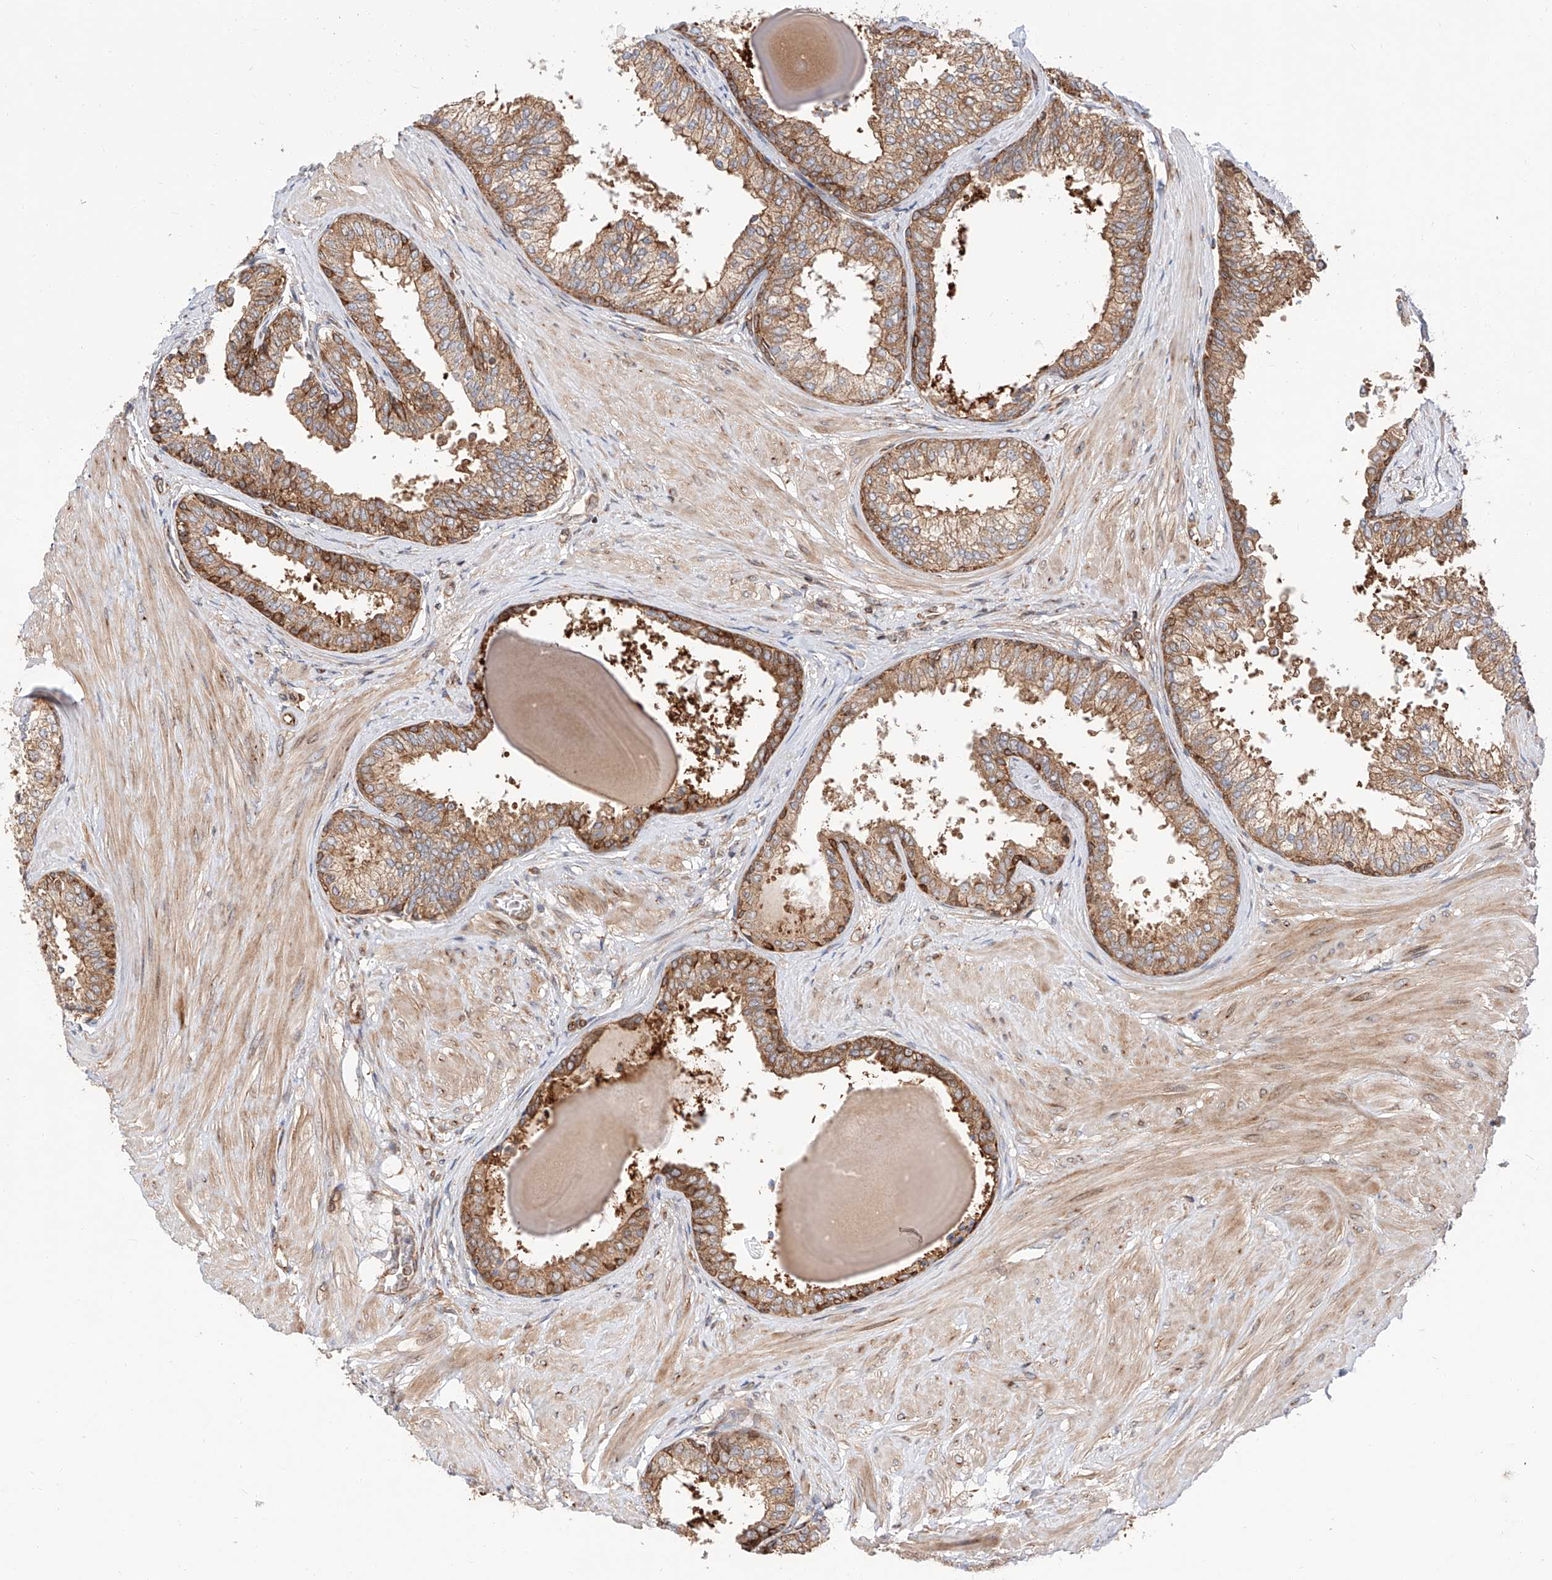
{"staining": {"intensity": "strong", "quantity": ">75%", "location": "cytoplasmic/membranous"}, "tissue": "prostate", "cell_type": "Glandular cells", "image_type": "normal", "snomed": [{"axis": "morphology", "description": "Normal tissue, NOS"}, {"axis": "topography", "description": "Prostate"}], "caption": "DAB (3,3'-diaminobenzidine) immunohistochemical staining of unremarkable human prostate displays strong cytoplasmic/membranous protein positivity in about >75% of glandular cells.", "gene": "ISCA2", "patient": {"sex": "male", "age": 48}}